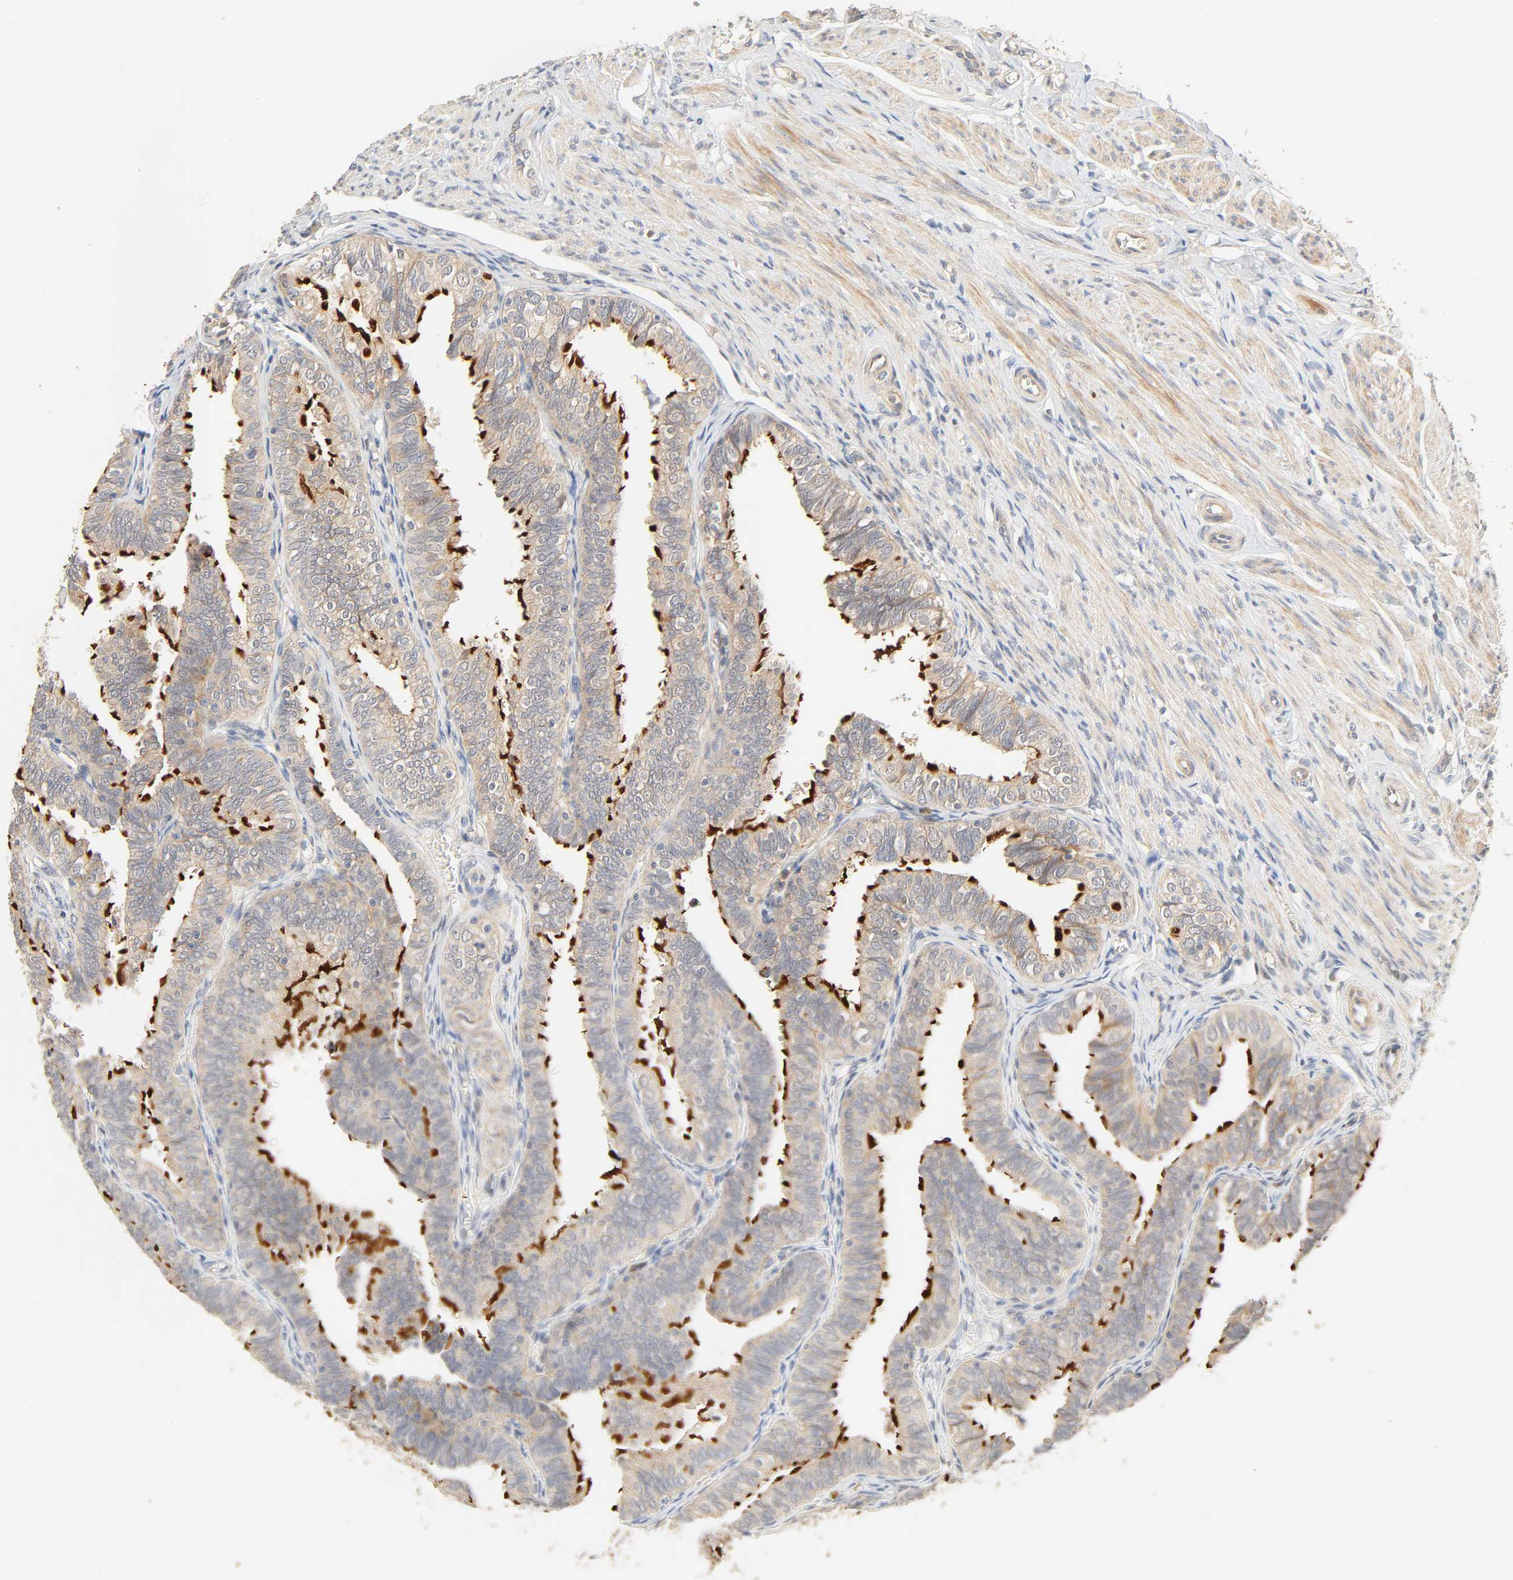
{"staining": {"intensity": "strong", "quantity": "25%-75%", "location": "cytoplasmic/membranous"}, "tissue": "fallopian tube", "cell_type": "Glandular cells", "image_type": "normal", "snomed": [{"axis": "morphology", "description": "Normal tissue, NOS"}, {"axis": "topography", "description": "Fallopian tube"}], "caption": "Immunohistochemical staining of normal human fallopian tube exhibits 25%-75% levels of strong cytoplasmic/membranous protein expression in about 25%-75% of glandular cells.", "gene": "CACNA1G", "patient": {"sex": "female", "age": 46}}